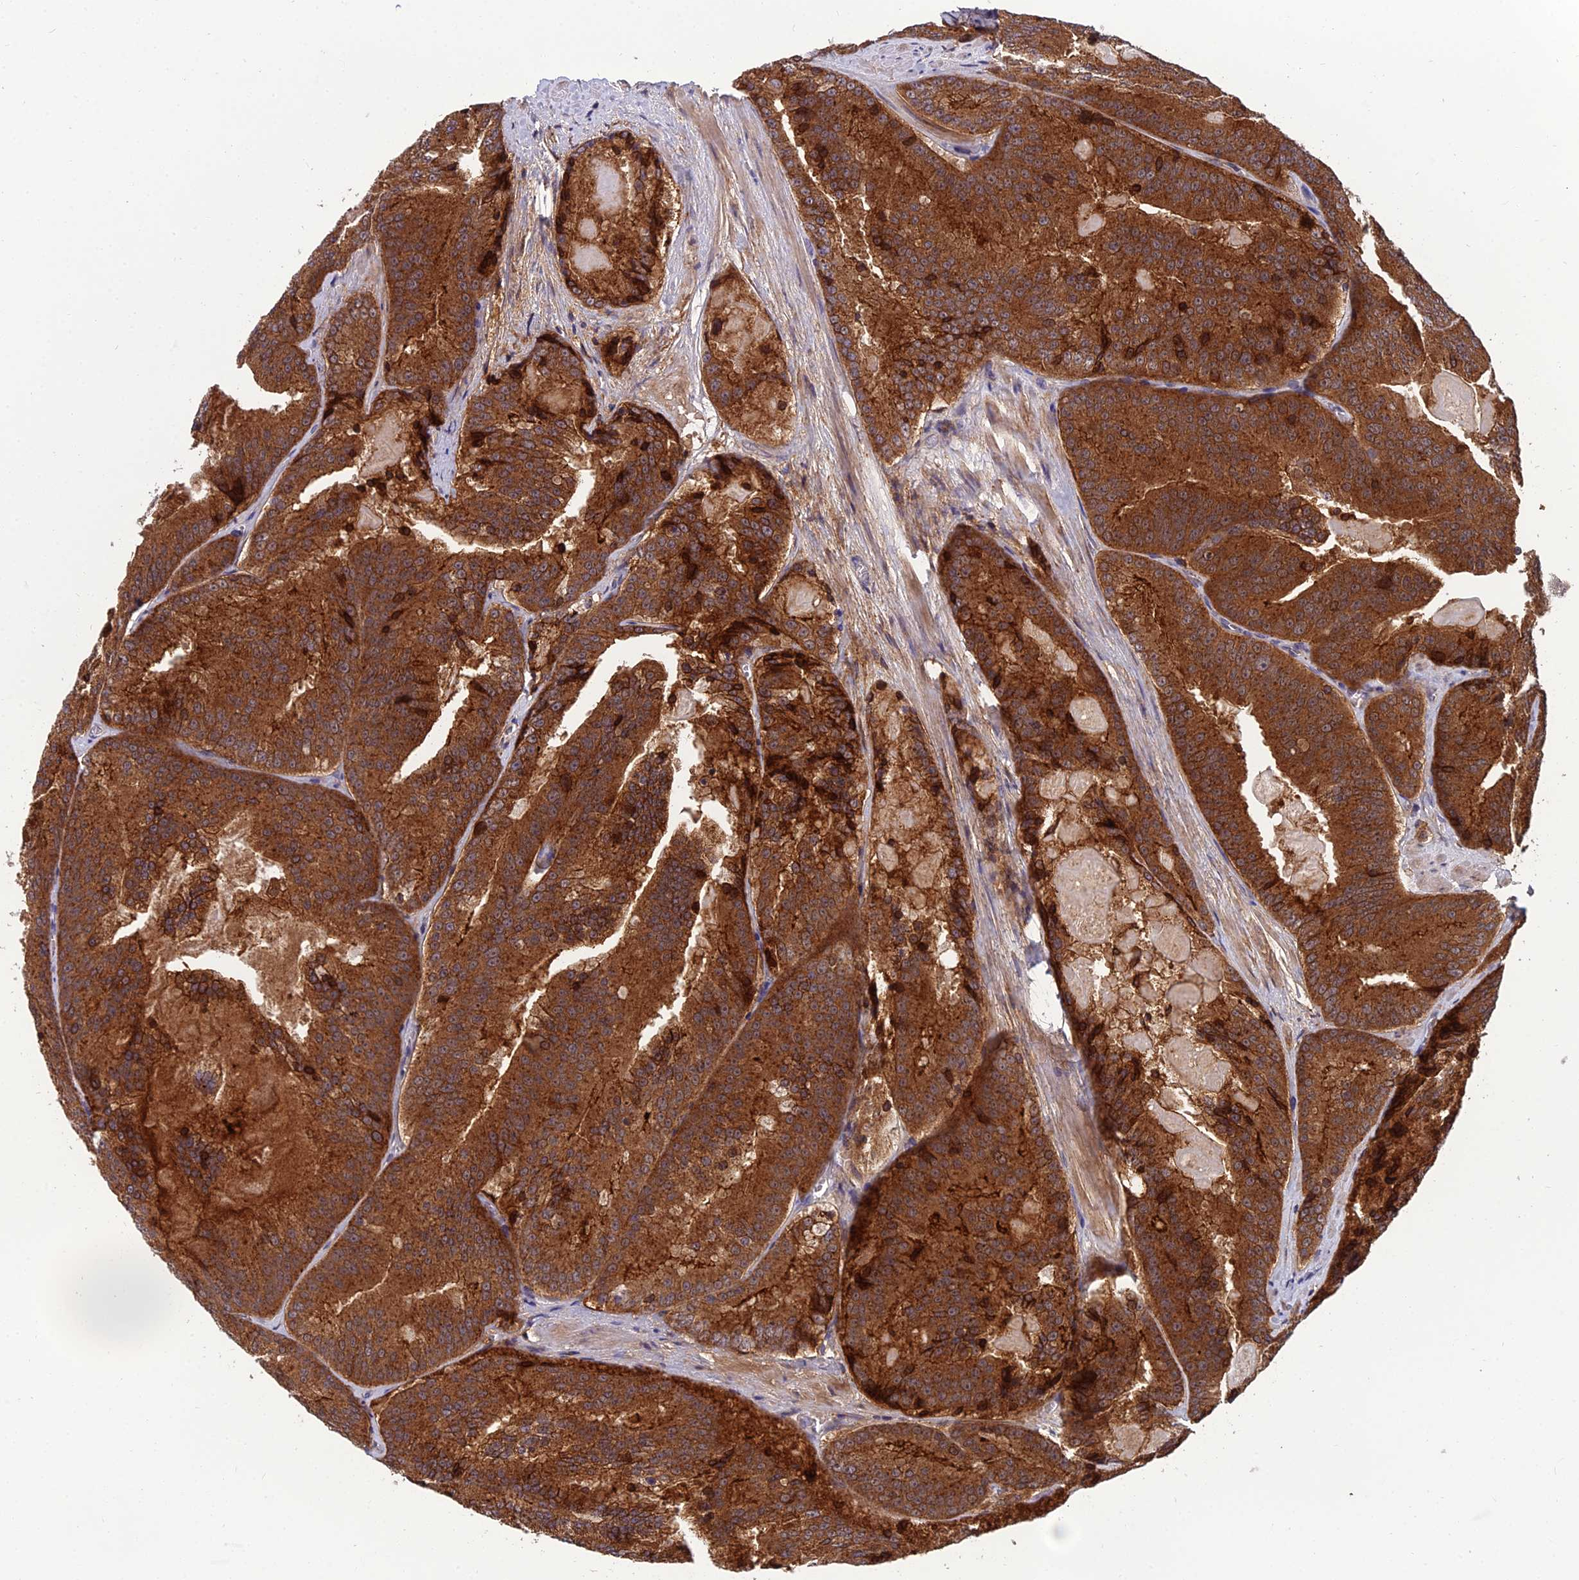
{"staining": {"intensity": "strong", "quantity": ">75%", "location": "cytoplasmic/membranous"}, "tissue": "prostate cancer", "cell_type": "Tumor cells", "image_type": "cancer", "snomed": [{"axis": "morphology", "description": "Adenocarcinoma, High grade"}, {"axis": "topography", "description": "Prostate"}], "caption": "Protein staining of high-grade adenocarcinoma (prostate) tissue exhibits strong cytoplasmic/membranous expression in about >75% of tumor cells.", "gene": "UMAD1", "patient": {"sex": "male", "age": 61}}